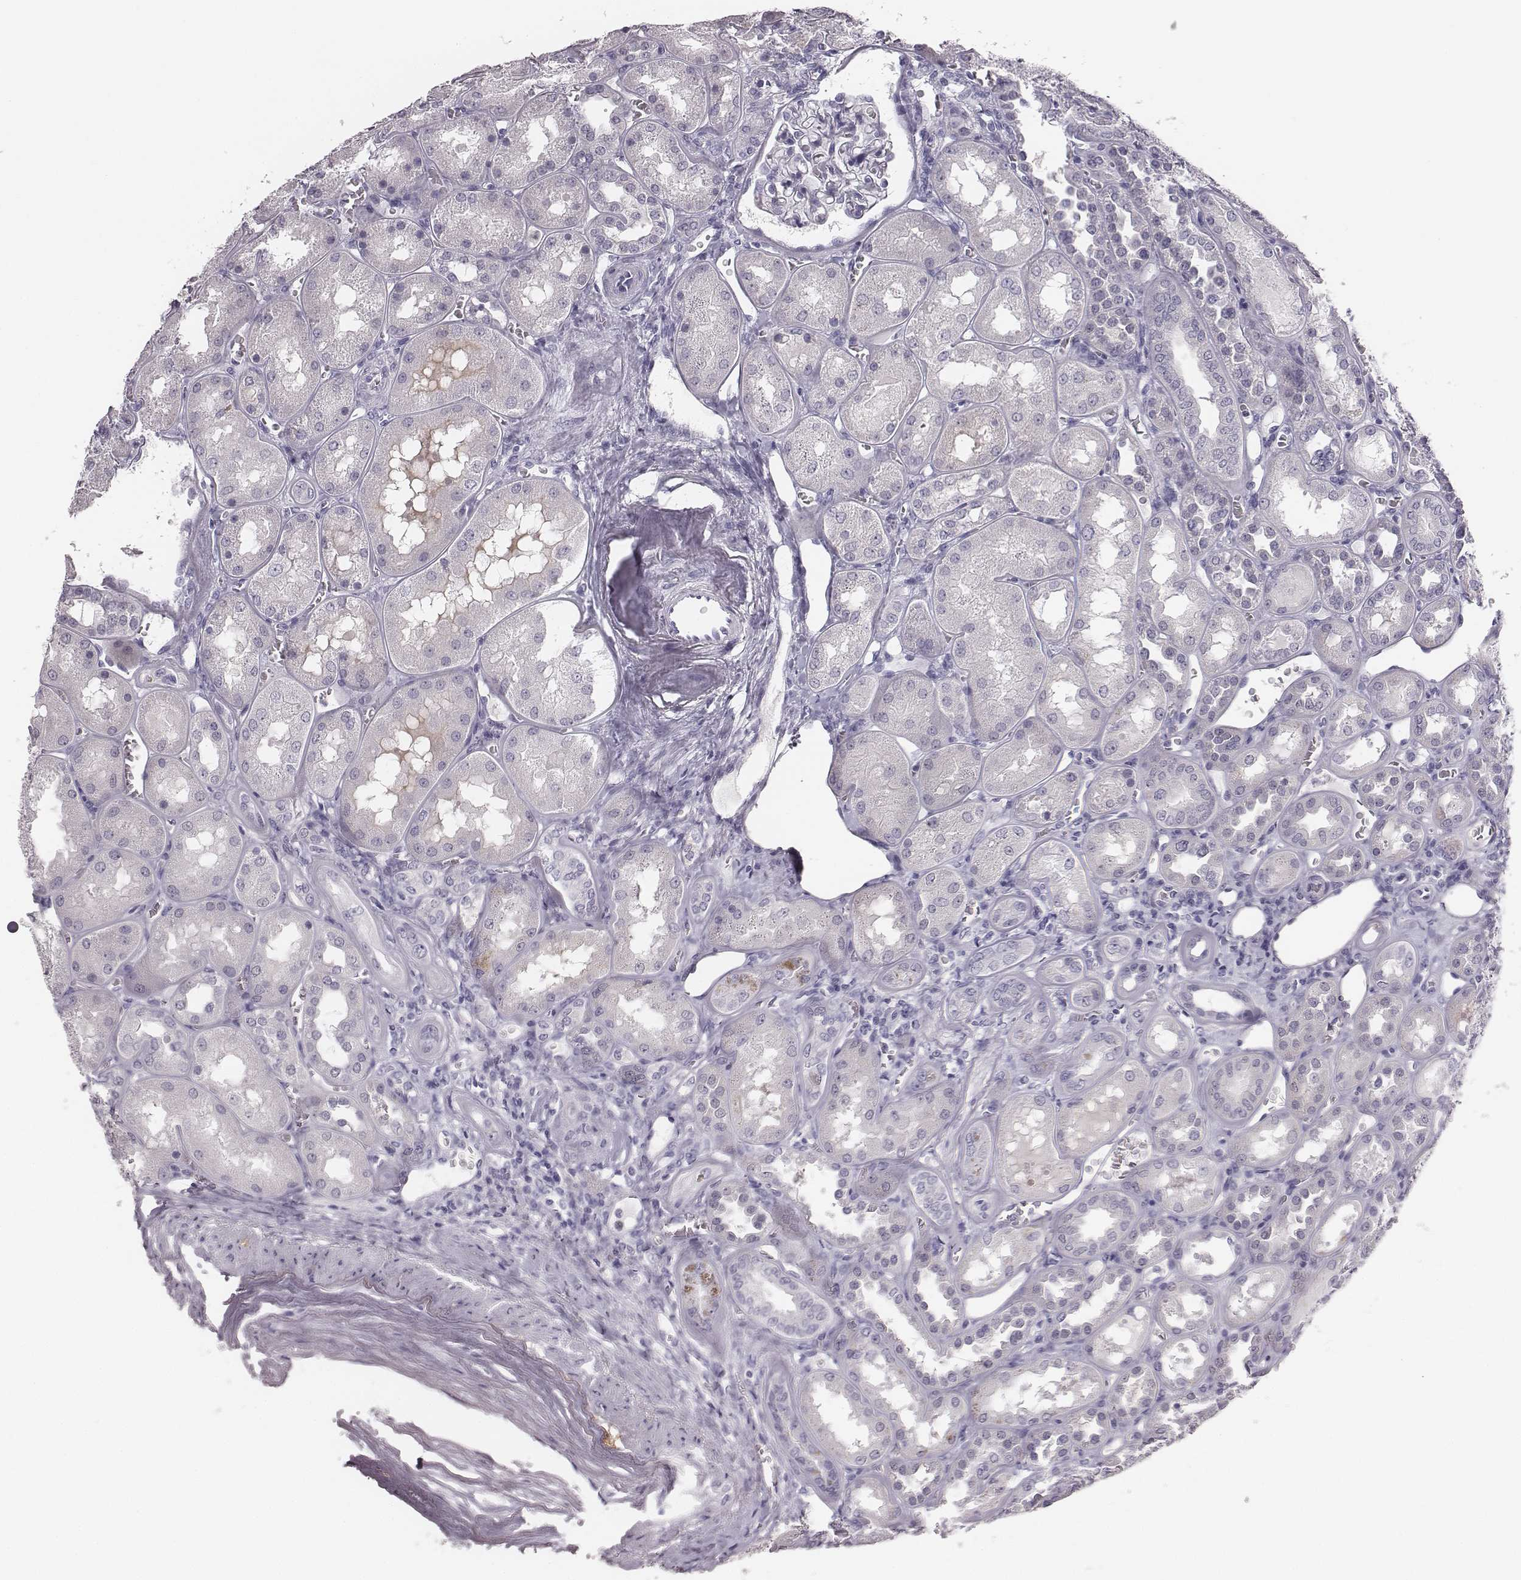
{"staining": {"intensity": "negative", "quantity": "none", "location": "none"}, "tissue": "kidney", "cell_type": "Cells in glomeruli", "image_type": "normal", "snomed": [{"axis": "morphology", "description": "Normal tissue, NOS"}, {"axis": "topography", "description": "Kidney"}], "caption": "The photomicrograph demonstrates no staining of cells in glomeruli in normal kidney. (DAB (3,3'-diaminobenzidine) immunohistochemistry (IHC) with hematoxylin counter stain).", "gene": "CSH1", "patient": {"sex": "male", "age": 73}}